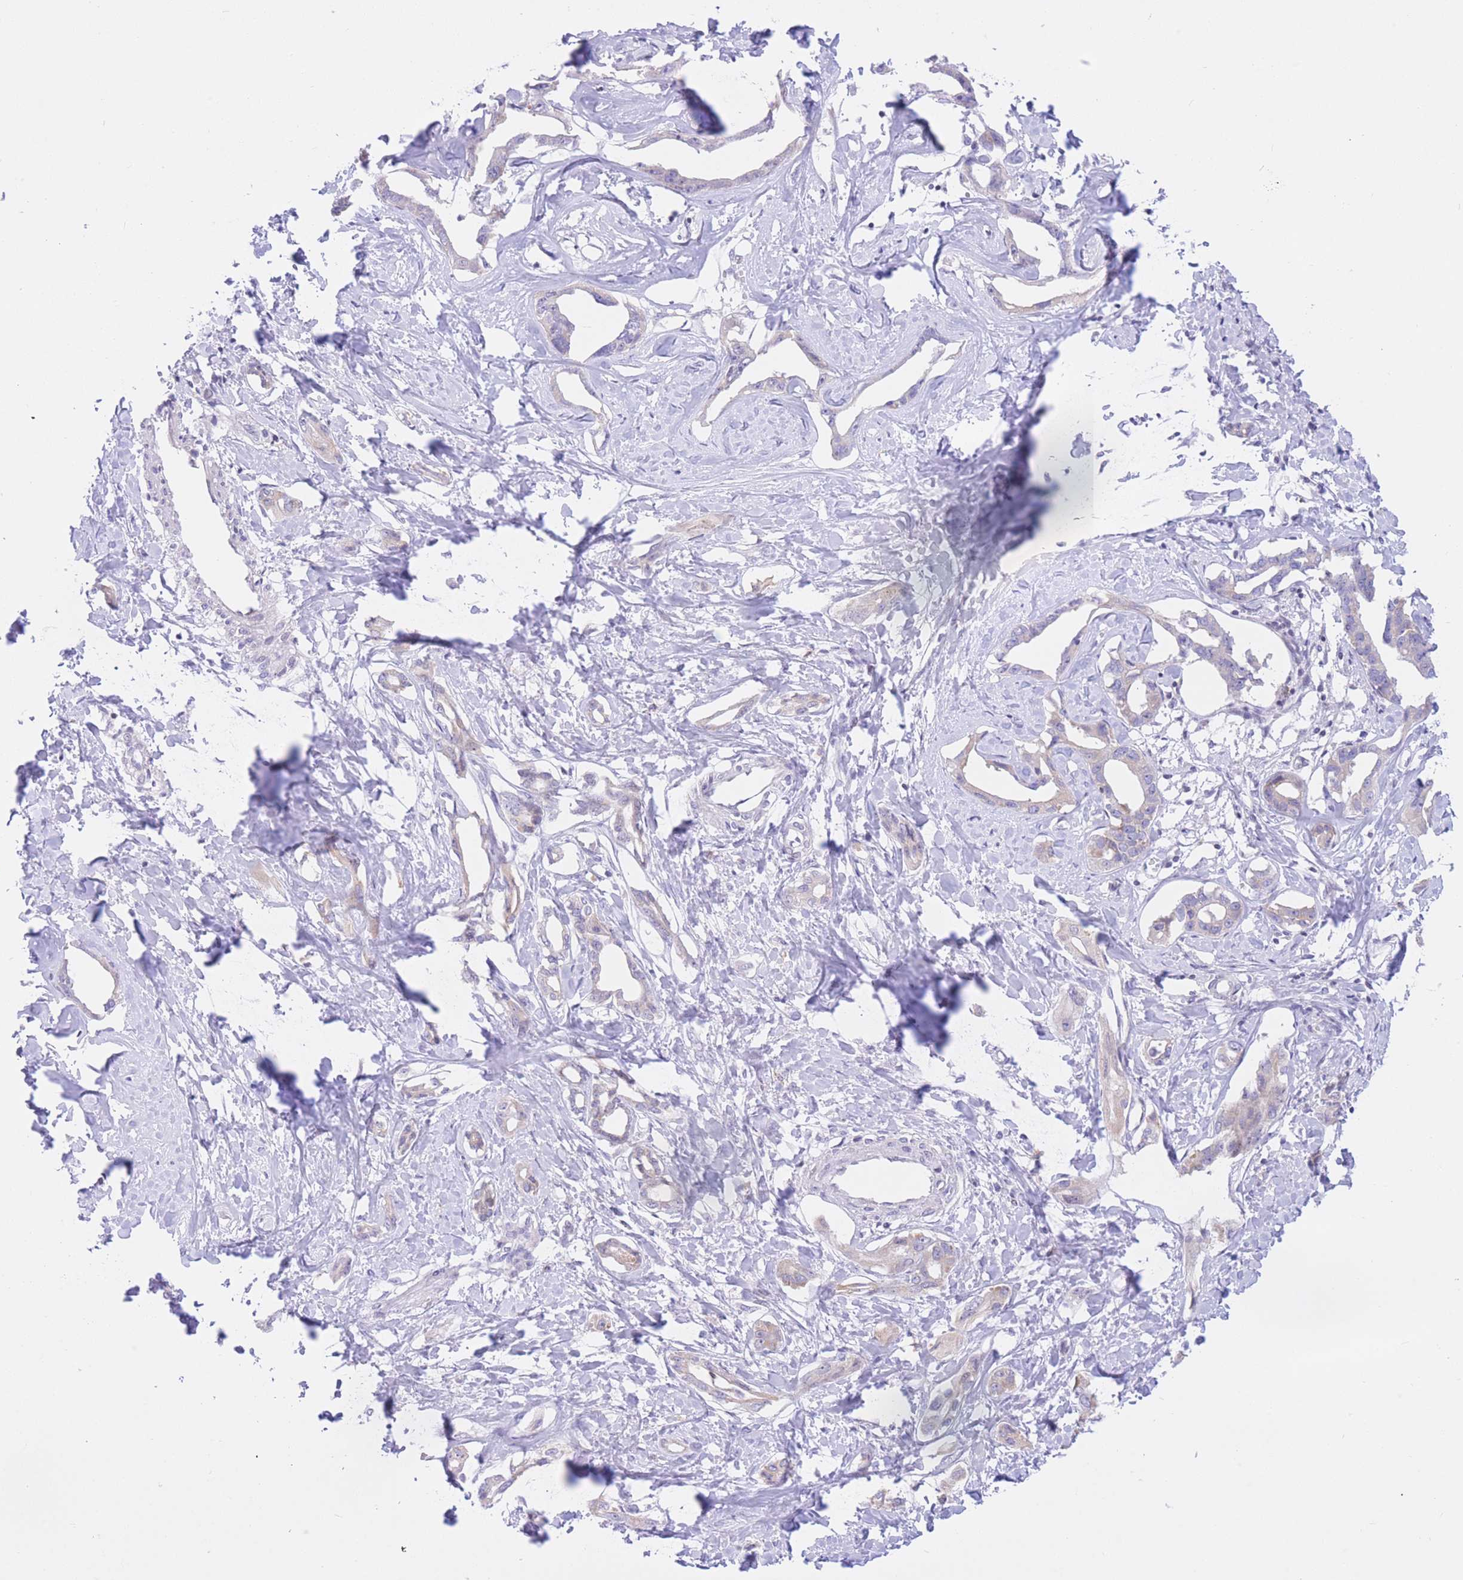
{"staining": {"intensity": "weak", "quantity": "25%-75%", "location": "cytoplasmic/membranous"}, "tissue": "liver cancer", "cell_type": "Tumor cells", "image_type": "cancer", "snomed": [{"axis": "morphology", "description": "Cholangiocarcinoma"}, {"axis": "topography", "description": "Liver"}], "caption": "Immunohistochemistry histopathology image of liver cholangiocarcinoma stained for a protein (brown), which exhibits low levels of weak cytoplasmic/membranous staining in about 25%-75% of tumor cells.", "gene": "RPL39L", "patient": {"sex": "male", "age": 59}}